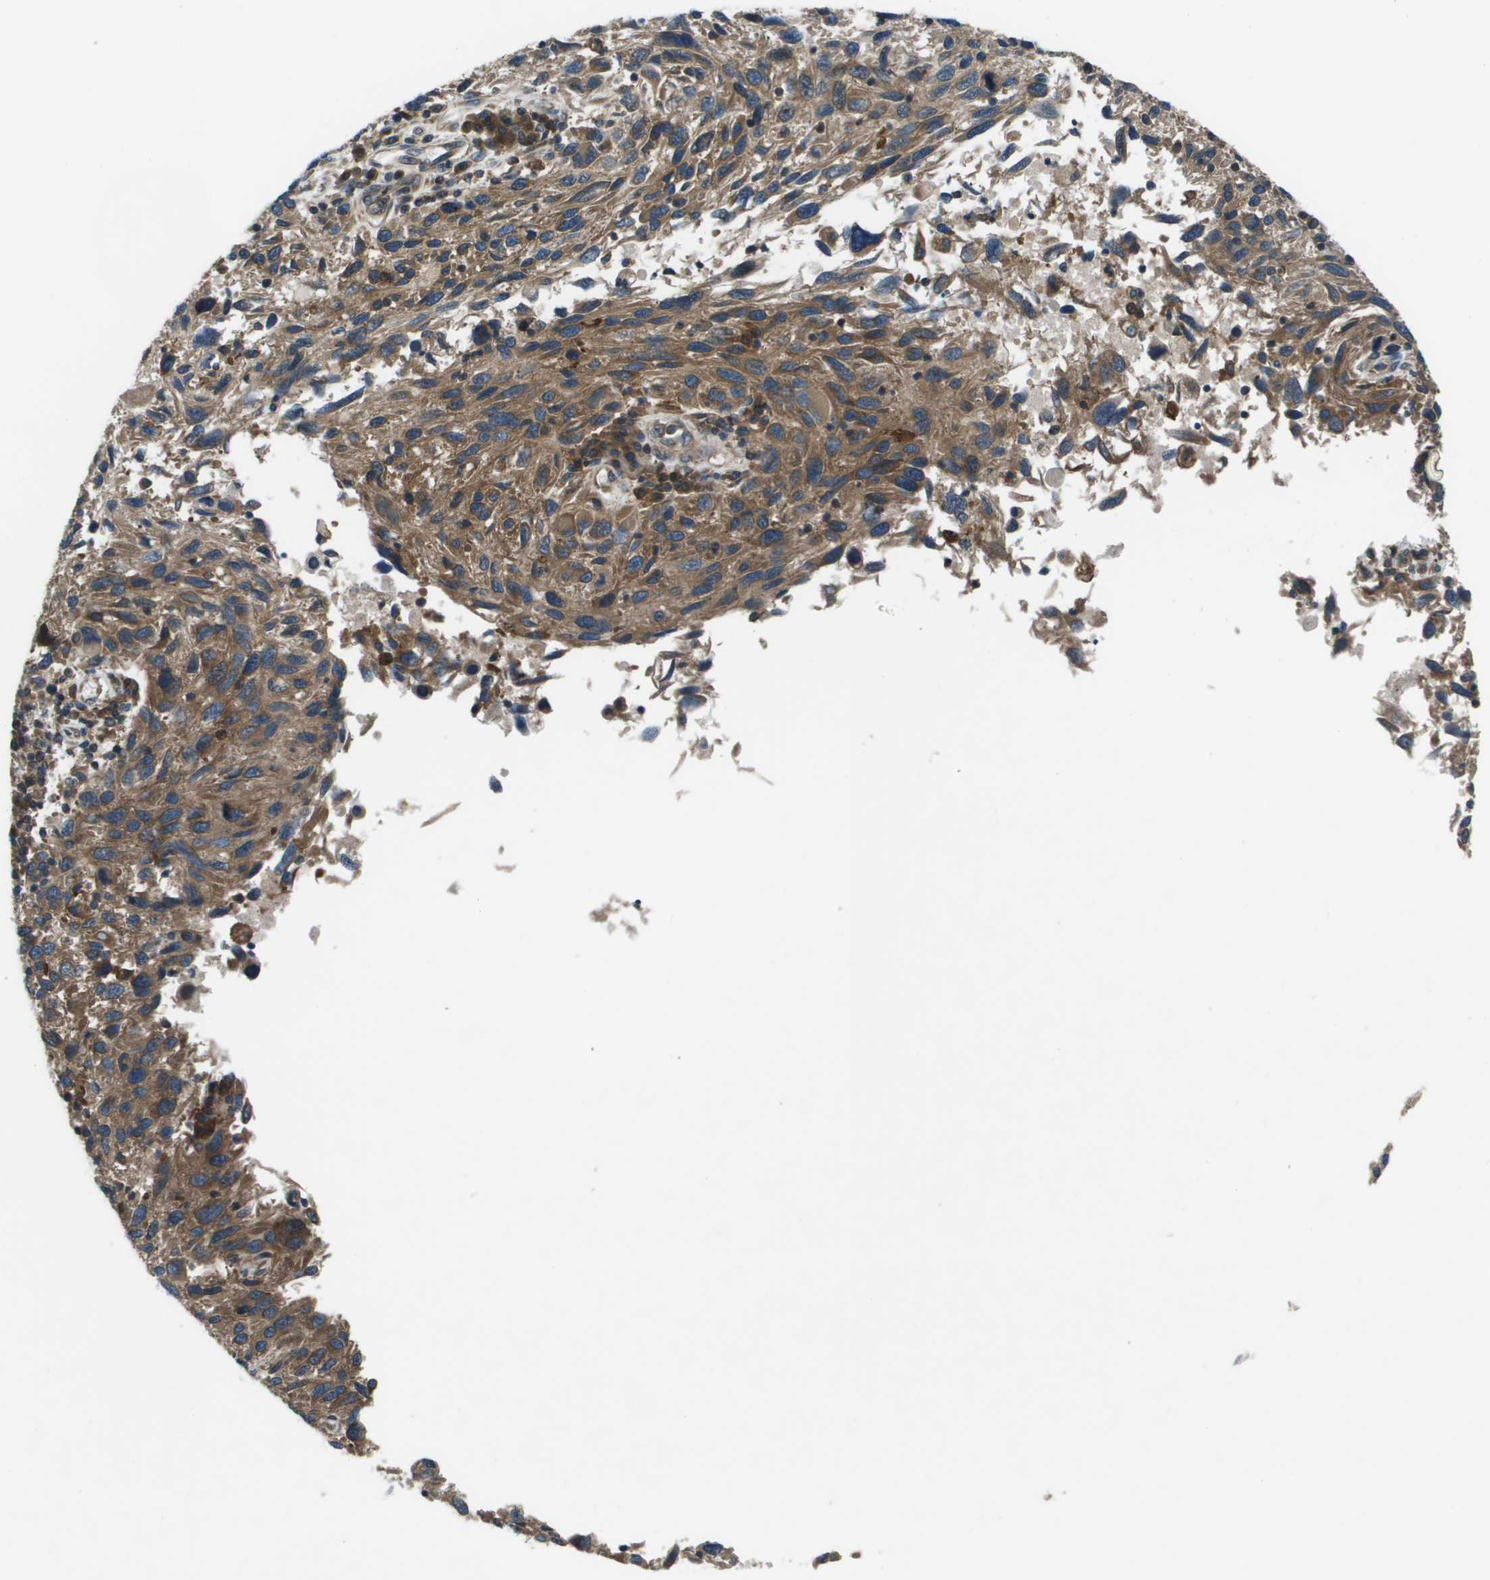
{"staining": {"intensity": "moderate", "quantity": ">75%", "location": "cytoplasmic/membranous"}, "tissue": "melanoma", "cell_type": "Tumor cells", "image_type": "cancer", "snomed": [{"axis": "morphology", "description": "Malignant melanoma, NOS"}, {"axis": "topography", "description": "Skin"}], "caption": "Tumor cells reveal moderate cytoplasmic/membranous positivity in approximately >75% of cells in melanoma. The staining was performed using DAB (3,3'-diaminobenzidine), with brown indicating positive protein expression. Nuclei are stained blue with hematoxylin.", "gene": "EIF3B", "patient": {"sex": "male", "age": 53}}